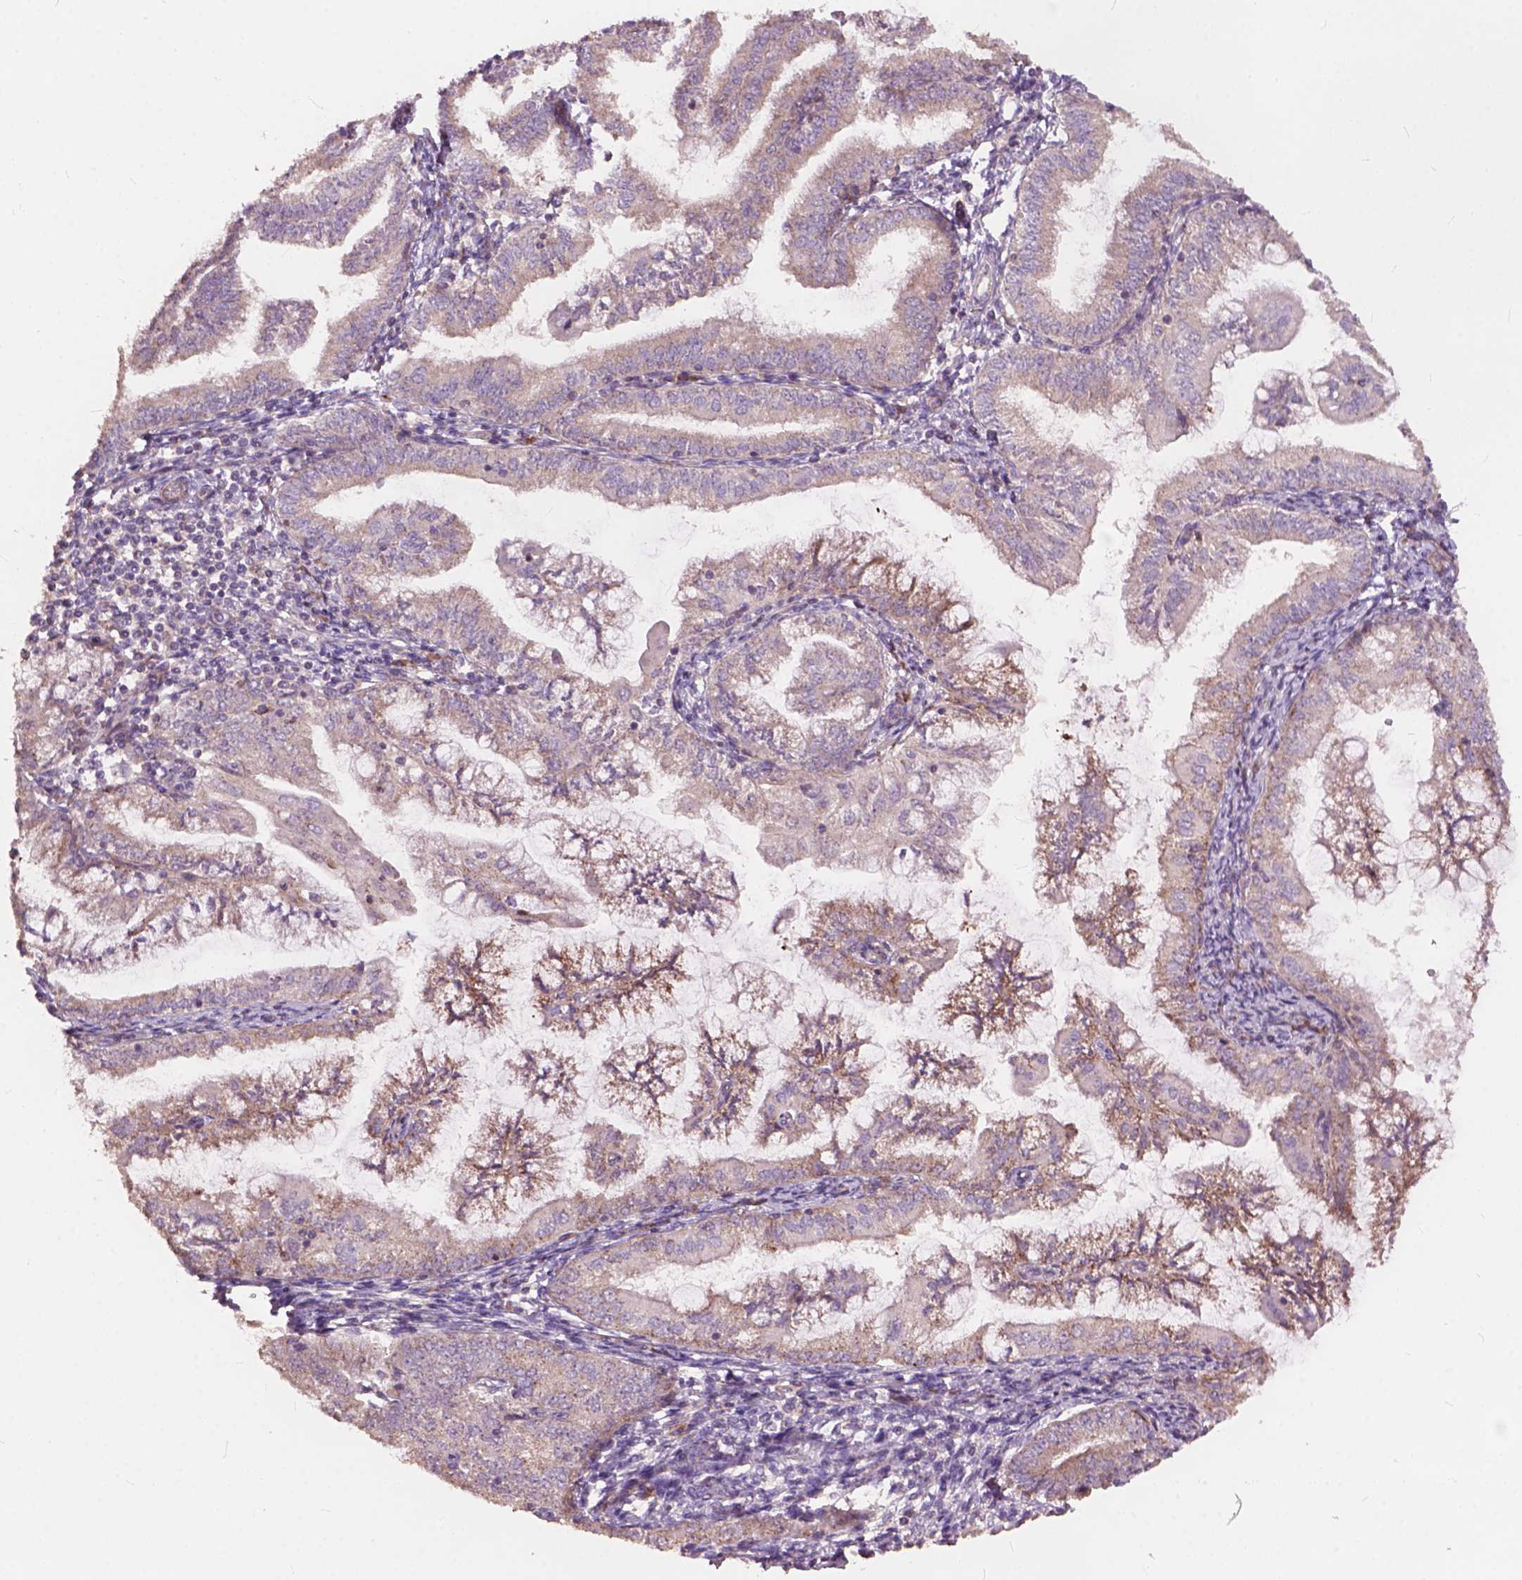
{"staining": {"intensity": "weak", "quantity": "25%-75%", "location": "cytoplasmic/membranous"}, "tissue": "endometrial cancer", "cell_type": "Tumor cells", "image_type": "cancer", "snomed": [{"axis": "morphology", "description": "Adenocarcinoma, NOS"}, {"axis": "topography", "description": "Endometrium"}], "caption": "Immunohistochemical staining of adenocarcinoma (endometrial) exhibits low levels of weak cytoplasmic/membranous protein expression in about 25%-75% of tumor cells.", "gene": "FNIP1", "patient": {"sex": "female", "age": 55}}